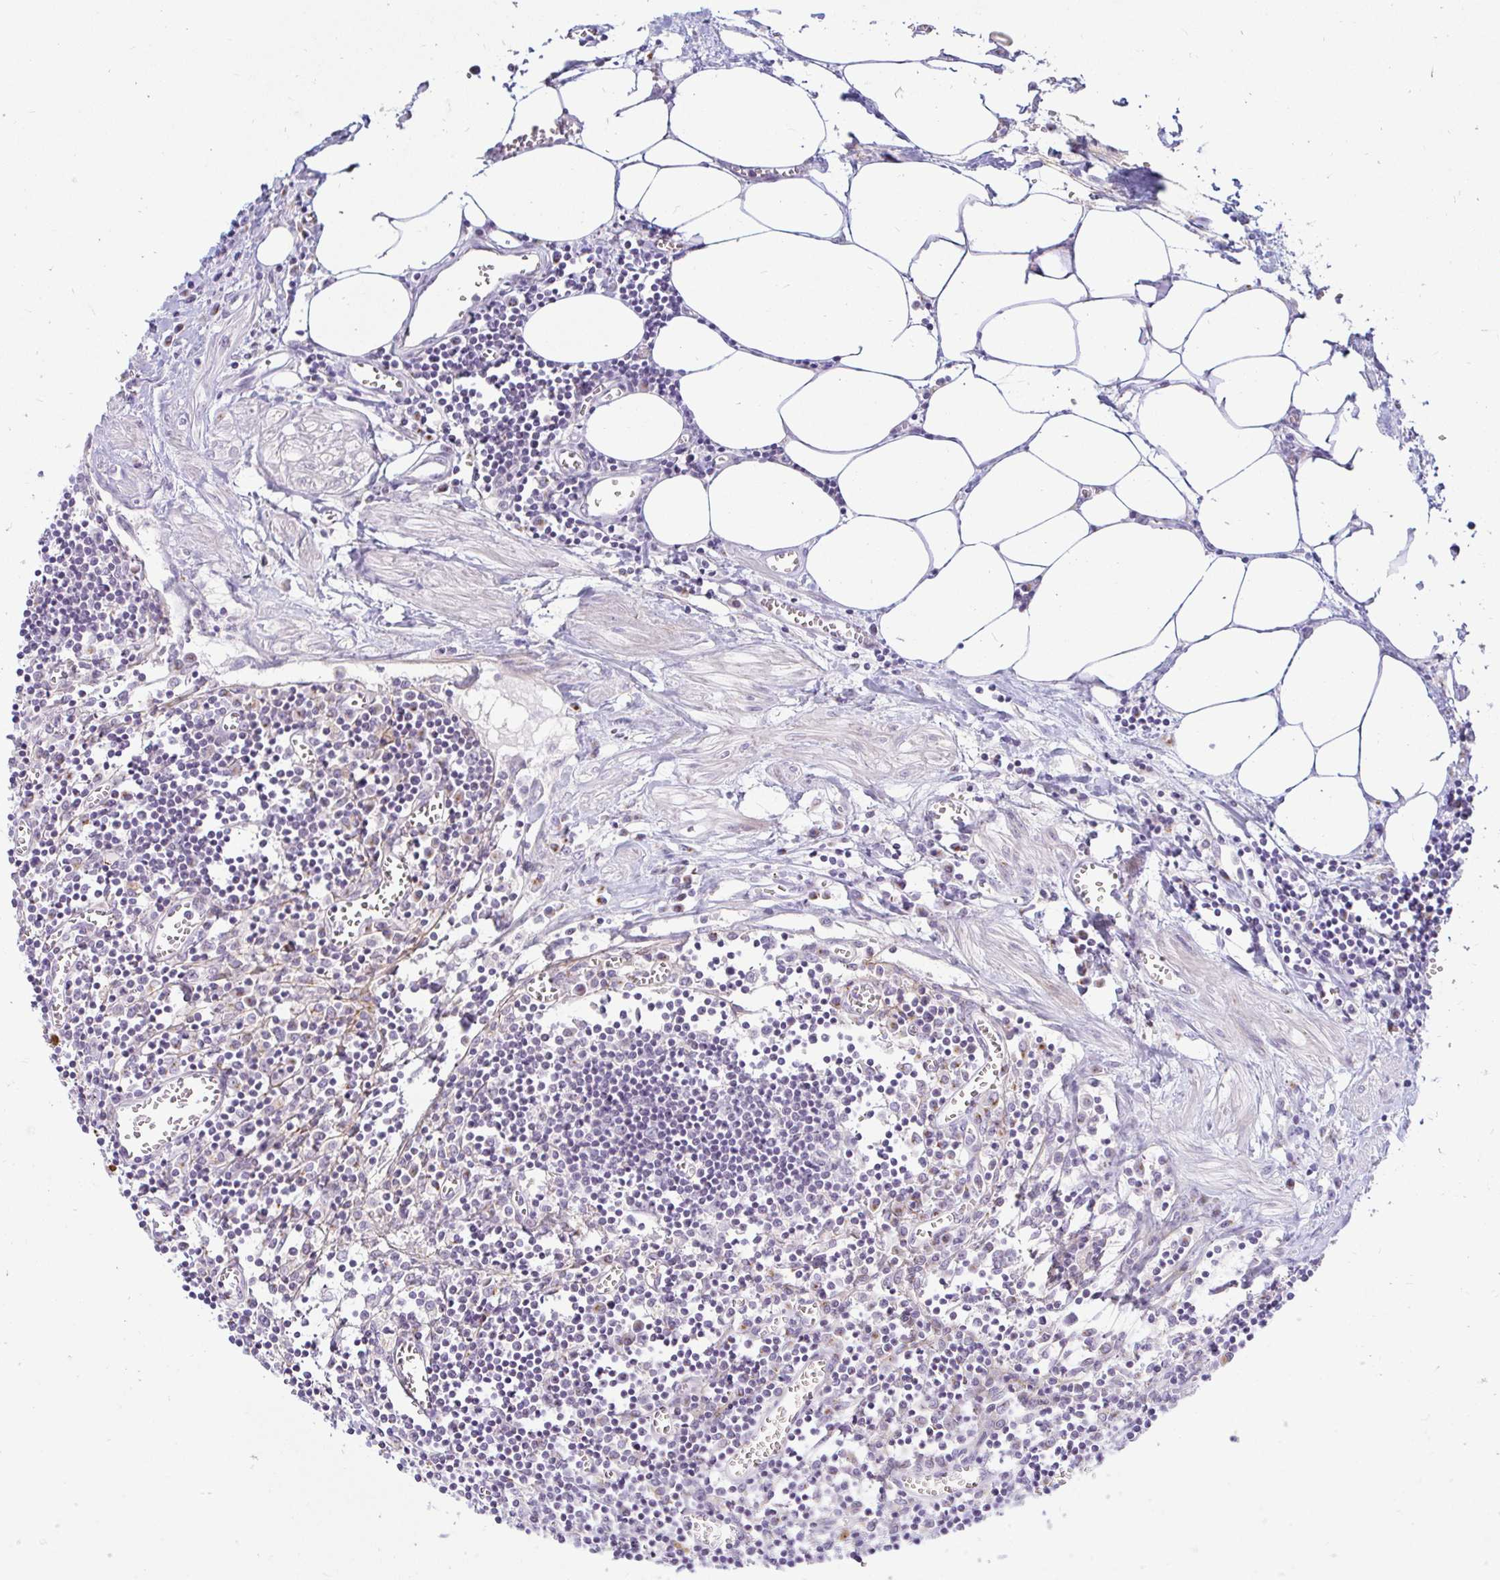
{"staining": {"intensity": "negative", "quantity": "none", "location": "none"}, "tissue": "lymph node", "cell_type": "Germinal center cells", "image_type": "normal", "snomed": [{"axis": "morphology", "description": "Normal tissue, NOS"}, {"axis": "topography", "description": "Lymph node"}], "caption": "Germinal center cells show no significant staining in benign lymph node.", "gene": "OR51D1", "patient": {"sex": "male", "age": 66}}